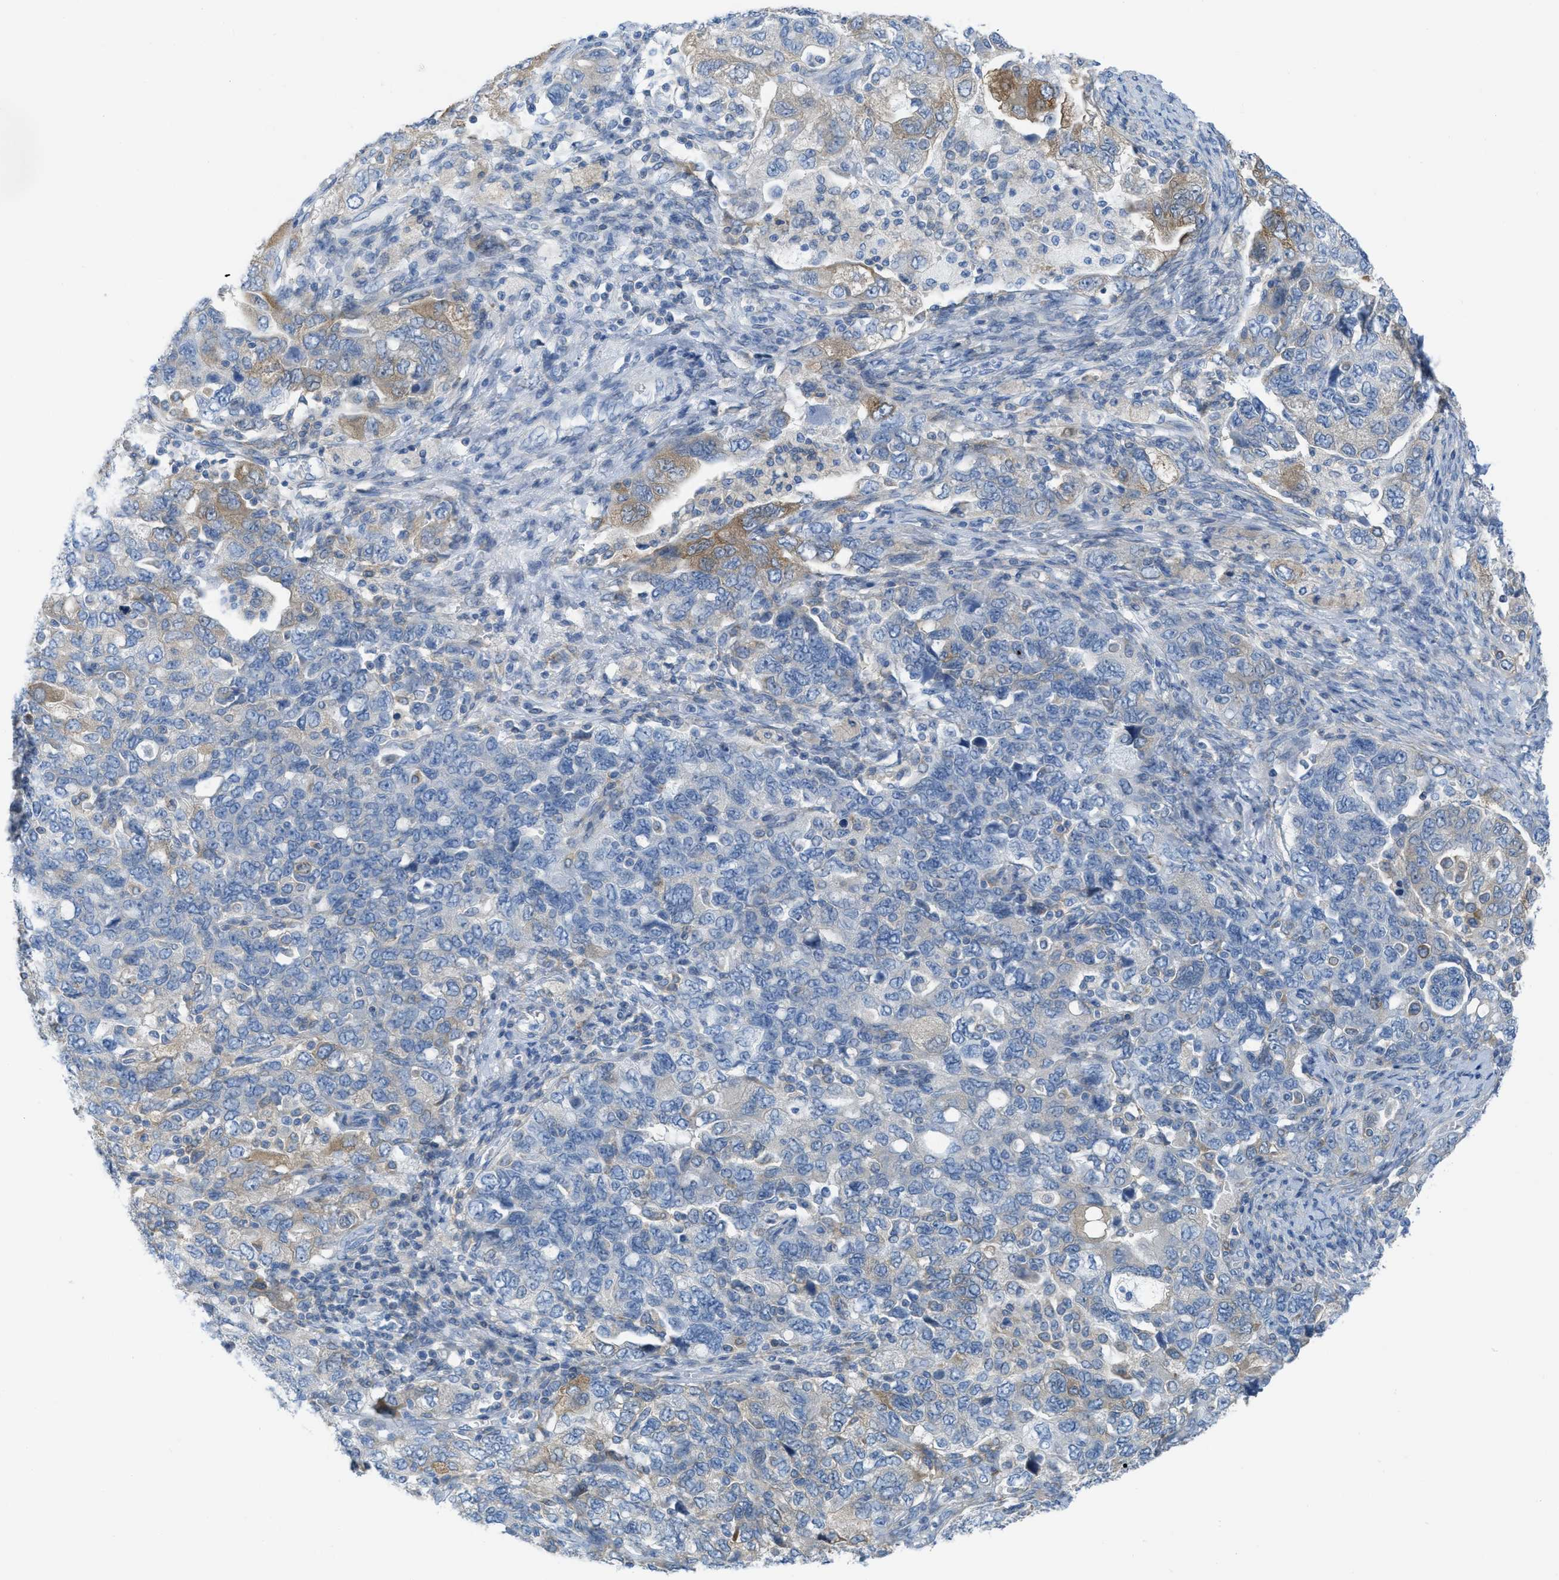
{"staining": {"intensity": "moderate", "quantity": "25%-75%", "location": "cytoplasmic/membranous"}, "tissue": "ovarian cancer", "cell_type": "Tumor cells", "image_type": "cancer", "snomed": [{"axis": "morphology", "description": "Carcinoma, NOS"}, {"axis": "morphology", "description": "Cystadenocarcinoma, serous, NOS"}, {"axis": "topography", "description": "Ovary"}], "caption": "Ovarian serous cystadenocarcinoma stained for a protein (brown) shows moderate cytoplasmic/membranous positive positivity in approximately 25%-75% of tumor cells.", "gene": "ASGR1", "patient": {"sex": "female", "age": 69}}